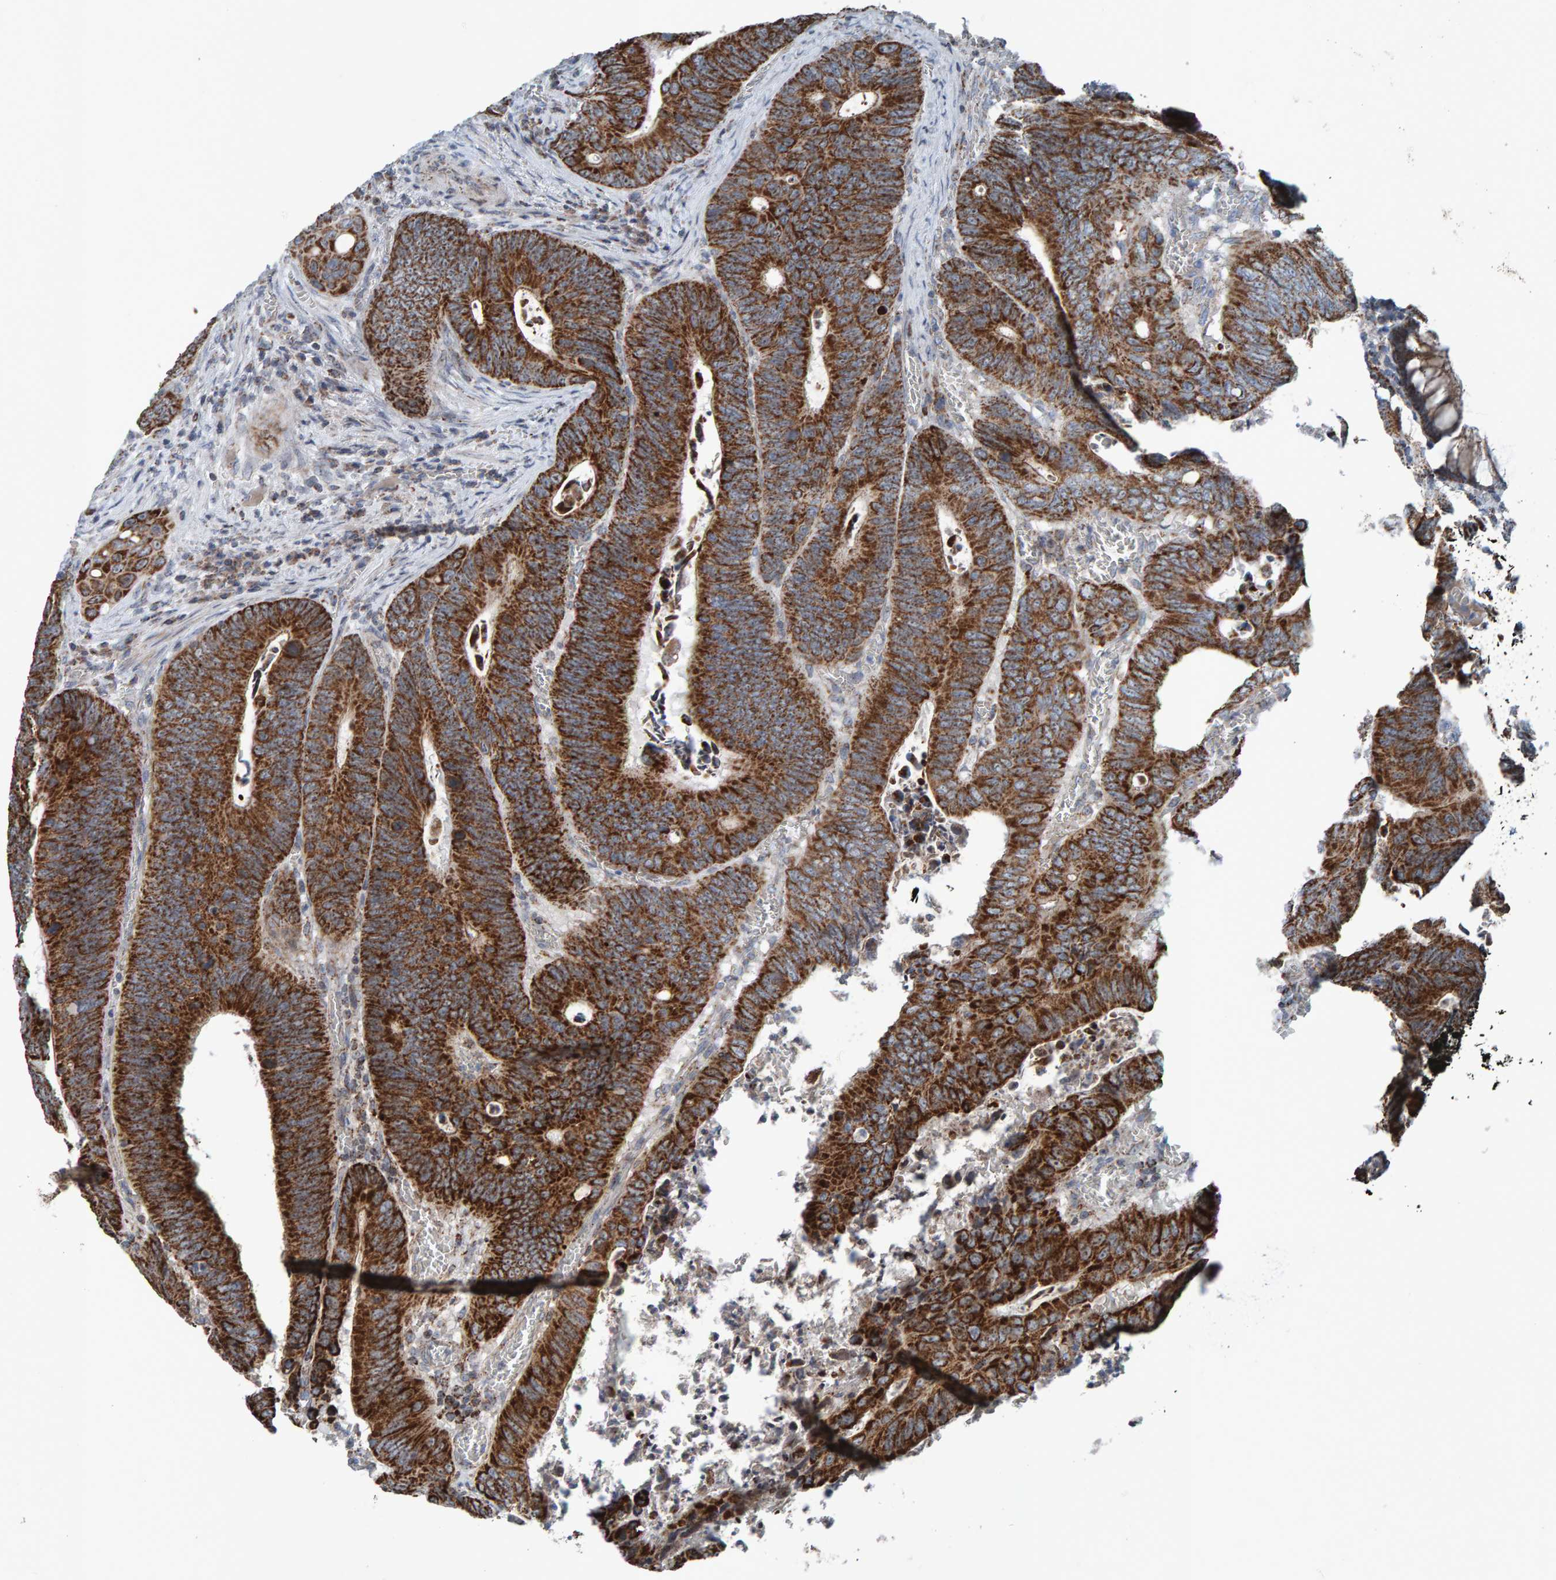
{"staining": {"intensity": "strong", "quantity": ">75%", "location": "cytoplasmic/membranous"}, "tissue": "colorectal cancer", "cell_type": "Tumor cells", "image_type": "cancer", "snomed": [{"axis": "morphology", "description": "Inflammation, NOS"}, {"axis": "morphology", "description": "Adenocarcinoma, NOS"}, {"axis": "topography", "description": "Colon"}], "caption": "About >75% of tumor cells in colorectal adenocarcinoma demonstrate strong cytoplasmic/membranous protein expression as visualized by brown immunohistochemical staining.", "gene": "ZNF48", "patient": {"sex": "male", "age": 72}}